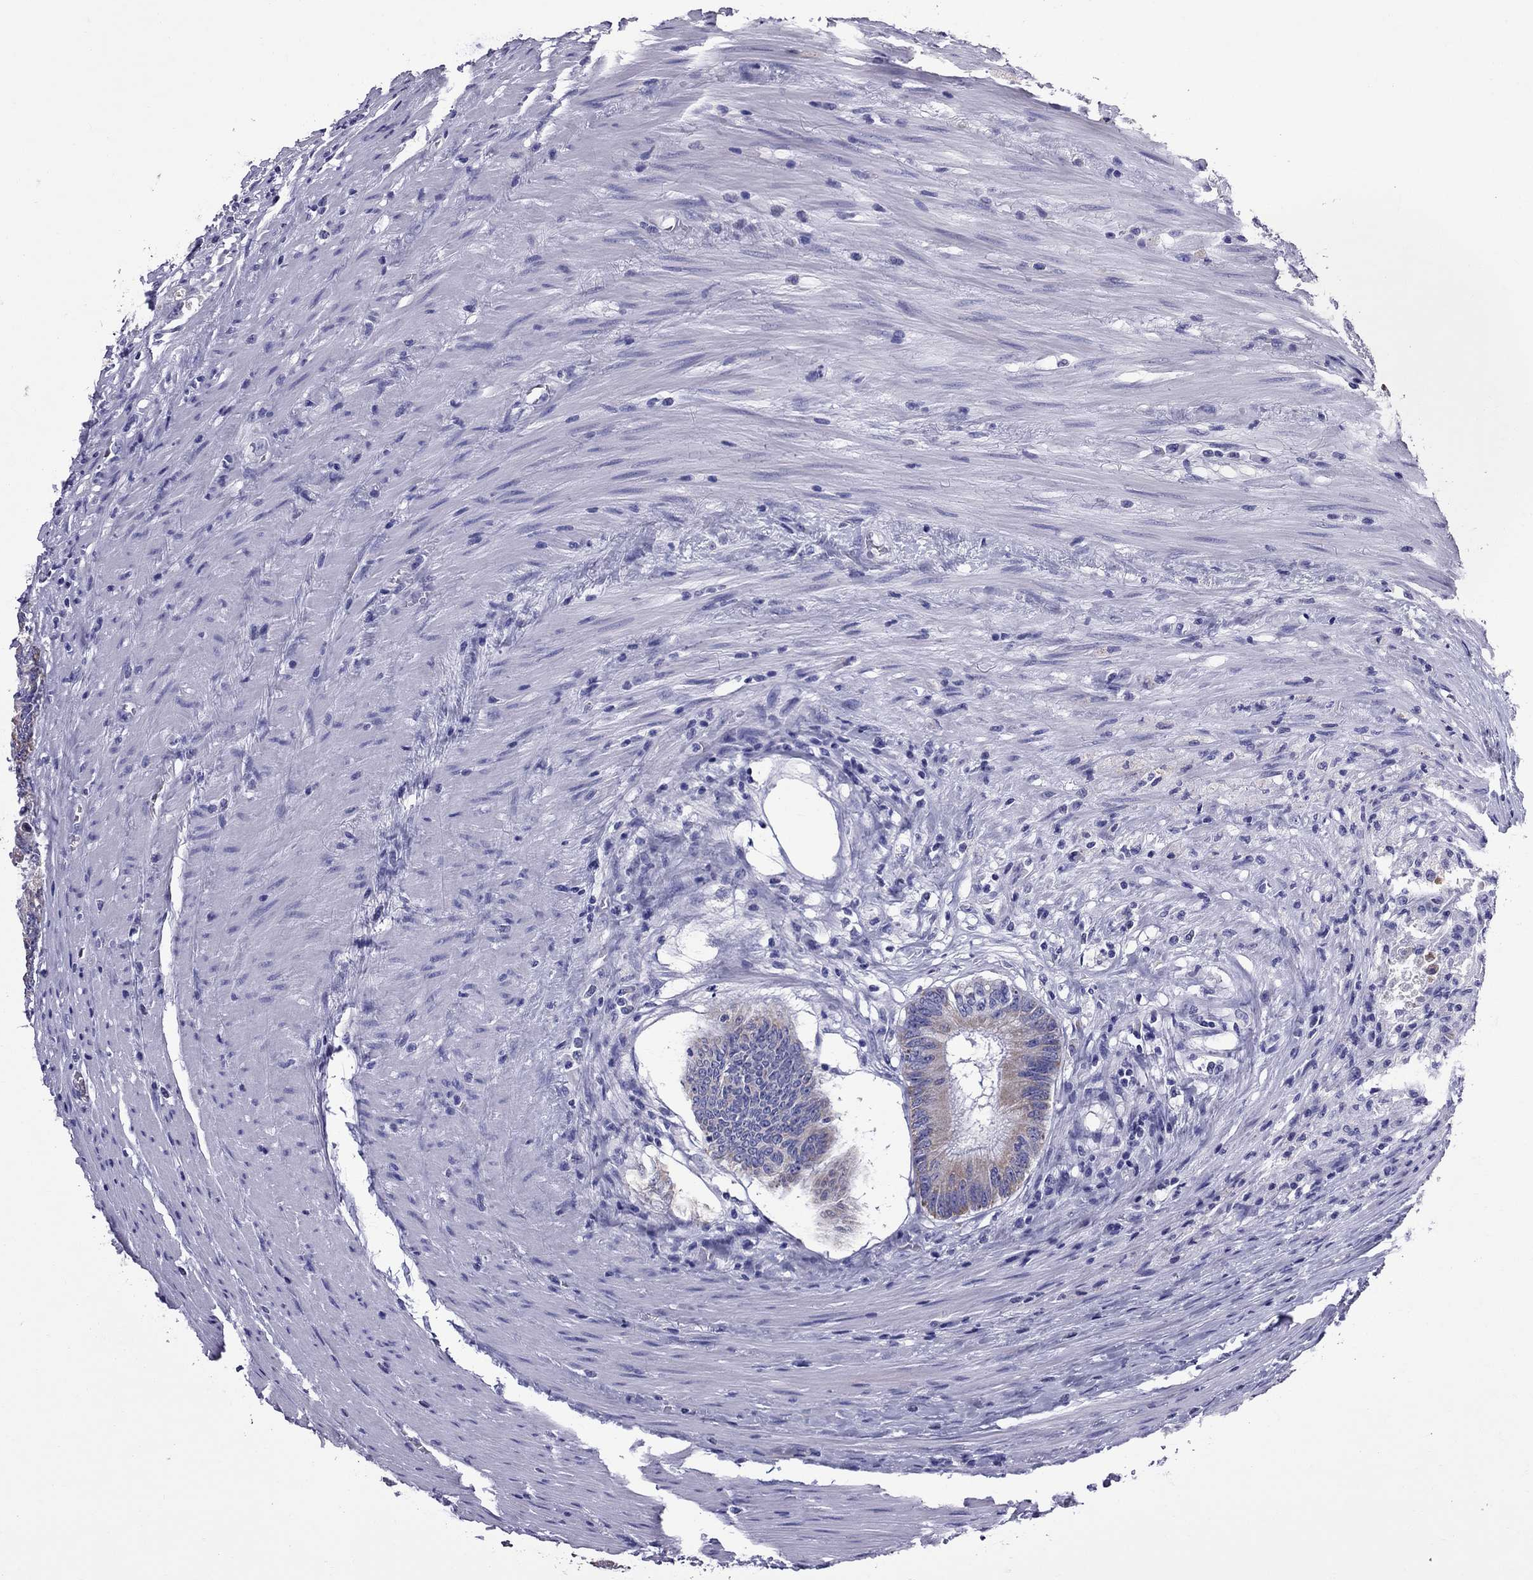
{"staining": {"intensity": "moderate", "quantity": ">75%", "location": "cytoplasmic/membranous"}, "tissue": "colorectal cancer", "cell_type": "Tumor cells", "image_type": "cancer", "snomed": [{"axis": "morphology", "description": "Adenocarcinoma, NOS"}, {"axis": "topography", "description": "Rectum"}], "caption": "A histopathology image of adenocarcinoma (colorectal) stained for a protein demonstrates moderate cytoplasmic/membranous brown staining in tumor cells.", "gene": "TTLL13", "patient": {"sex": "male", "age": 59}}